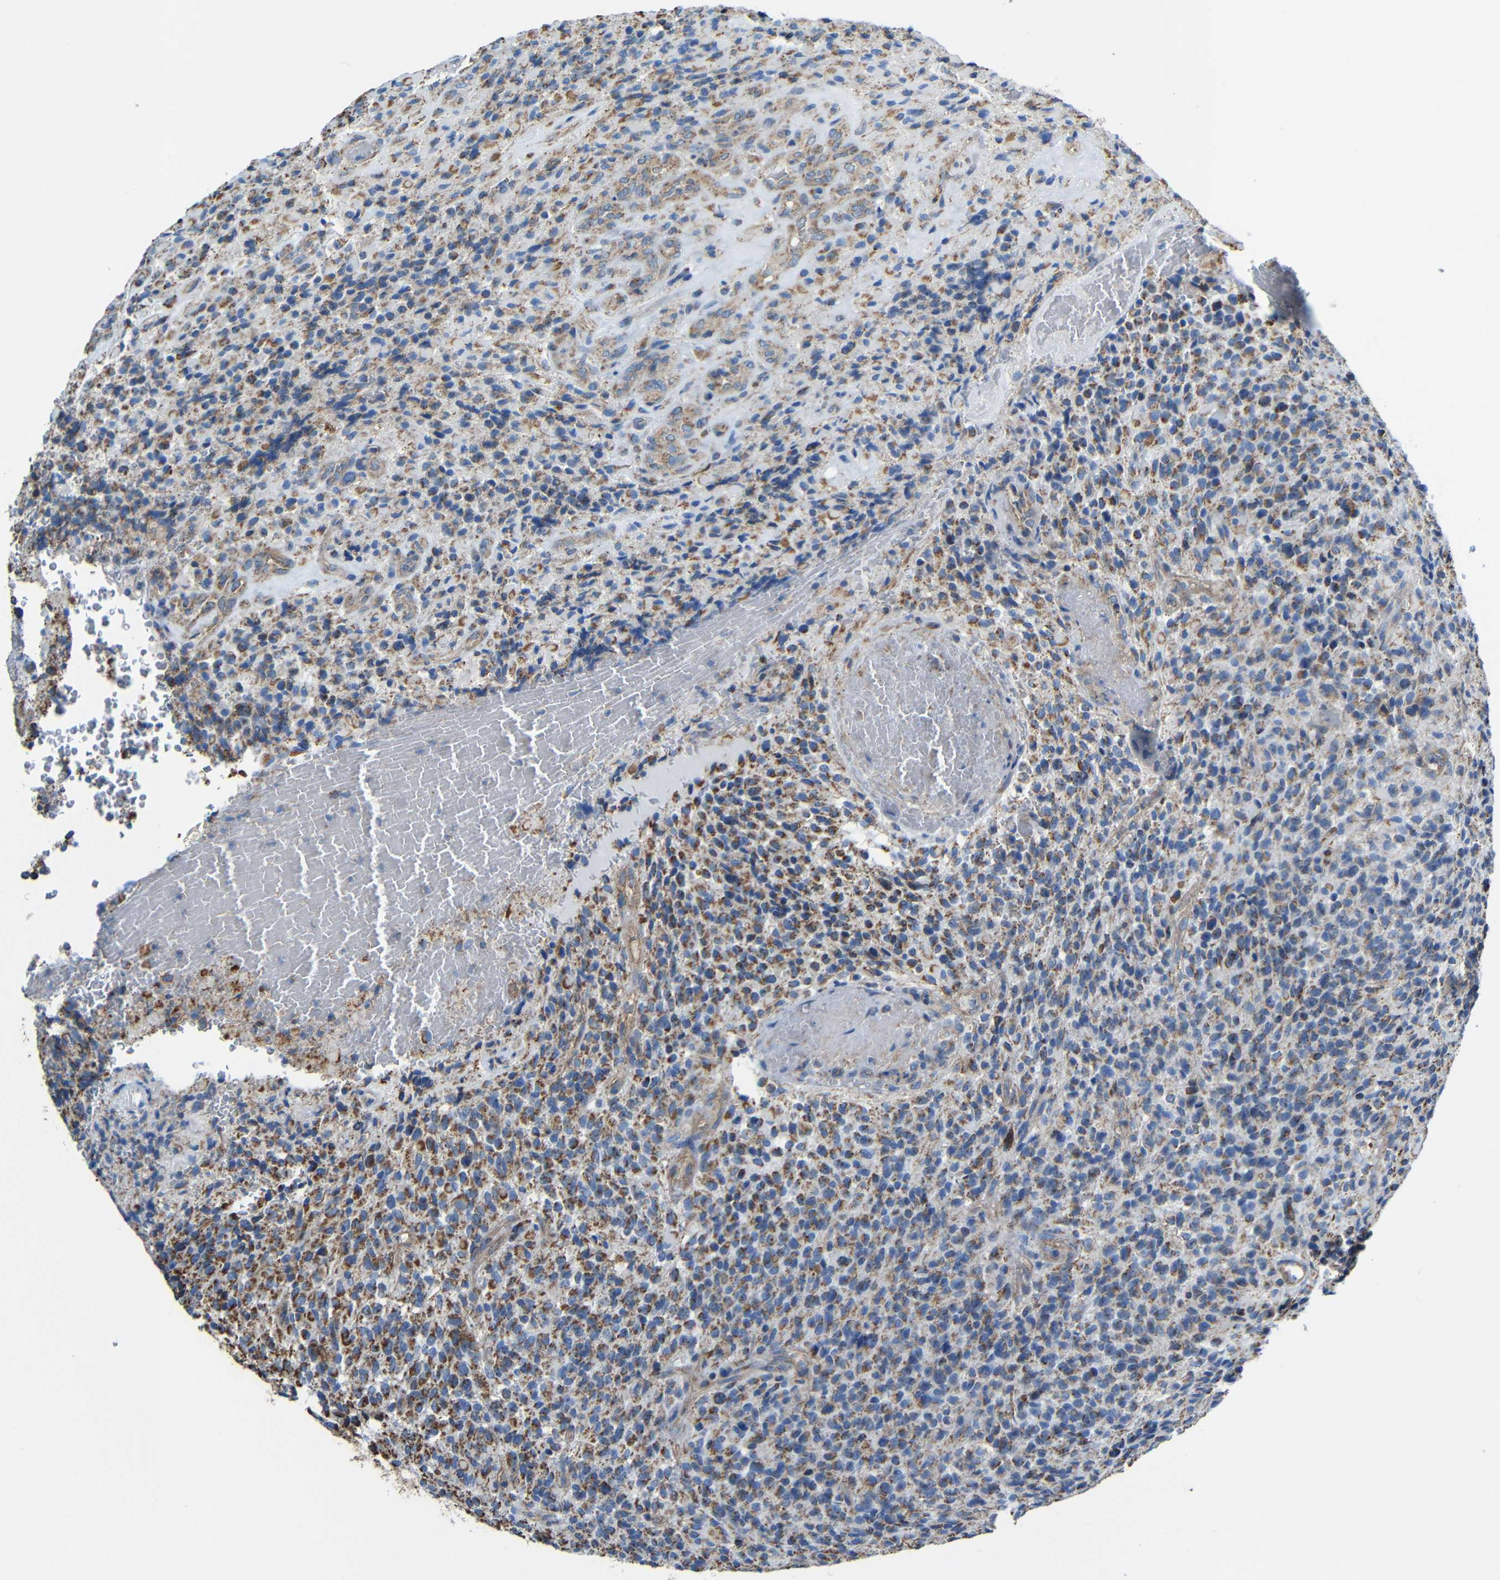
{"staining": {"intensity": "moderate", "quantity": ">75%", "location": "cytoplasmic/membranous"}, "tissue": "glioma", "cell_type": "Tumor cells", "image_type": "cancer", "snomed": [{"axis": "morphology", "description": "Glioma, malignant, High grade"}, {"axis": "topography", "description": "Brain"}], "caption": "Malignant glioma (high-grade) stained with immunohistochemistry exhibits moderate cytoplasmic/membranous staining in about >75% of tumor cells.", "gene": "INTS6L", "patient": {"sex": "male", "age": 71}}